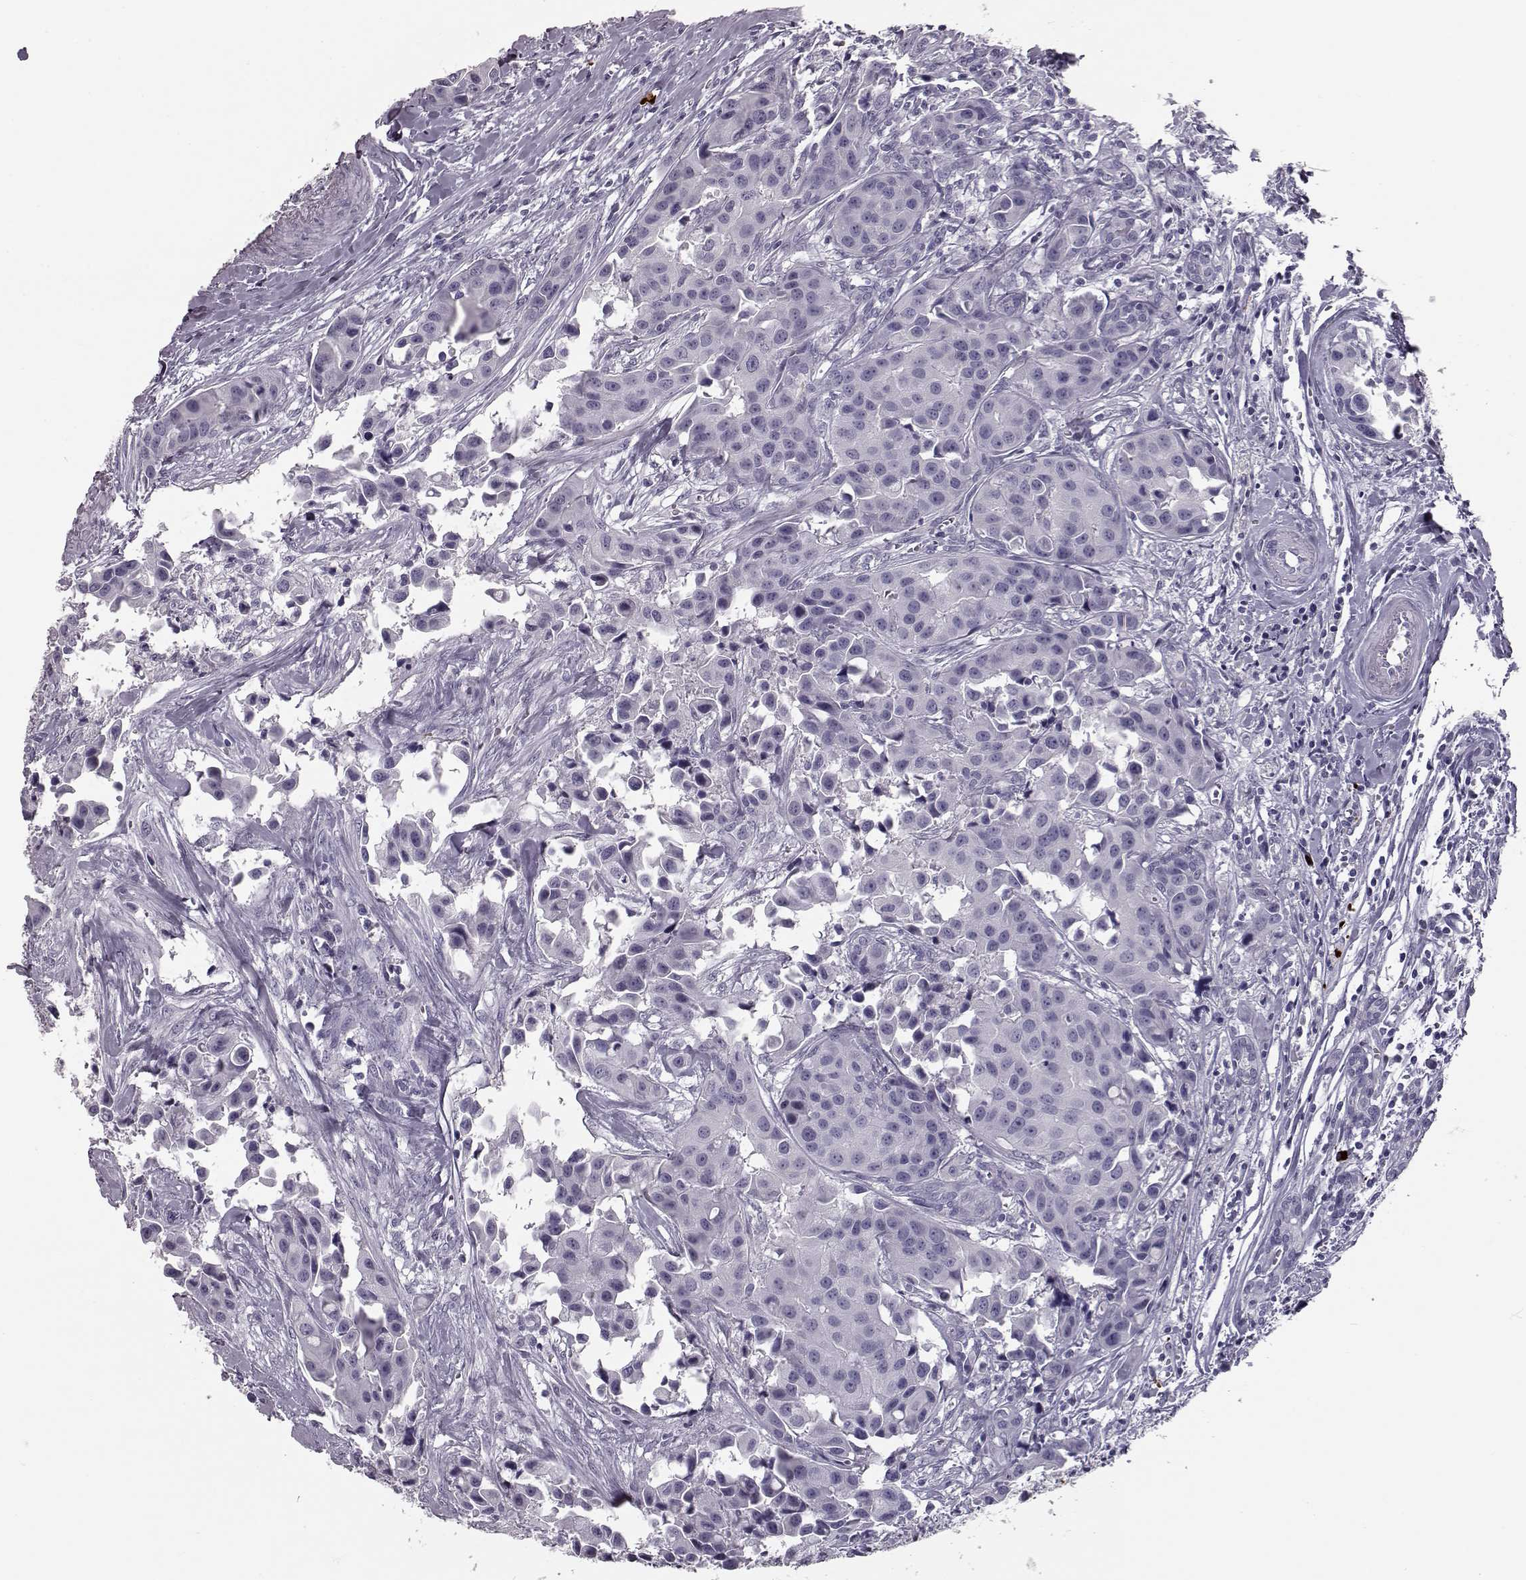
{"staining": {"intensity": "negative", "quantity": "none", "location": "none"}, "tissue": "head and neck cancer", "cell_type": "Tumor cells", "image_type": "cancer", "snomed": [{"axis": "morphology", "description": "Adenocarcinoma, NOS"}, {"axis": "topography", "description": "Head-Neck"}], "caption": "The immunohistochemistry photomicrograph has no significant expression in tumor cells of head and neck adenocarcinoma tissue.", "gene": "CCL19", "patient": {"sex": "male", "age": 76}}